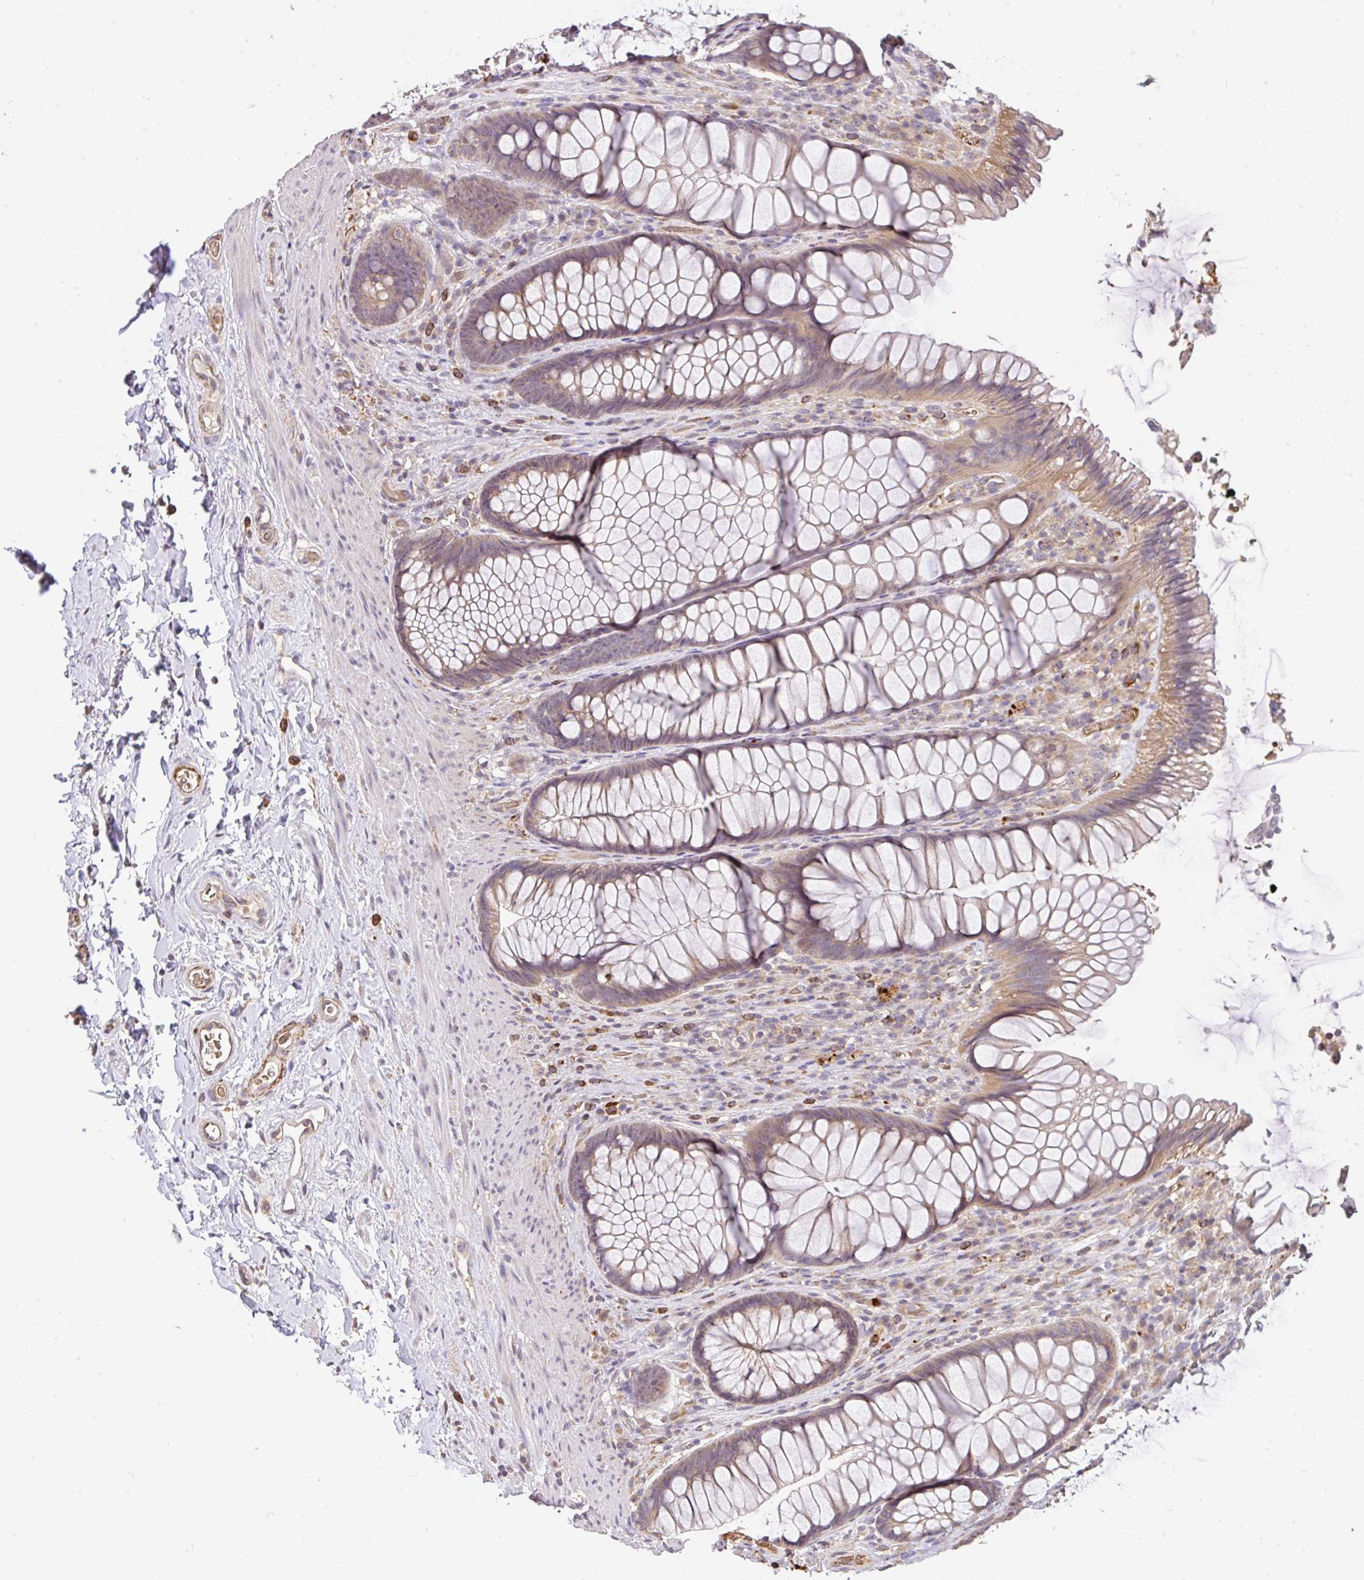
{"staining": {"intensity": "moderate", "quantity": ">75%", "location": "cytoplasmic/membranous"}, "tissue": "rectum", "cell_type": "Glandular cells", "image_type": "normal", "snomed": [{"axis": "morphology", "description": "Normal tissue, NOS"}, {"axis": "topography", "description": "Rectum"}], "caption": "High-magnification brightfield microscopy of benign rectum stained with DAB (brown) and counterstained with hematoxylin (blue). glandular cells exhibit moderate cytoplasmic/membranous positivity is present in about>75% of cells.", "gene": "C1QTNF9B", "patient": {"sex": "male", "age": 53}}